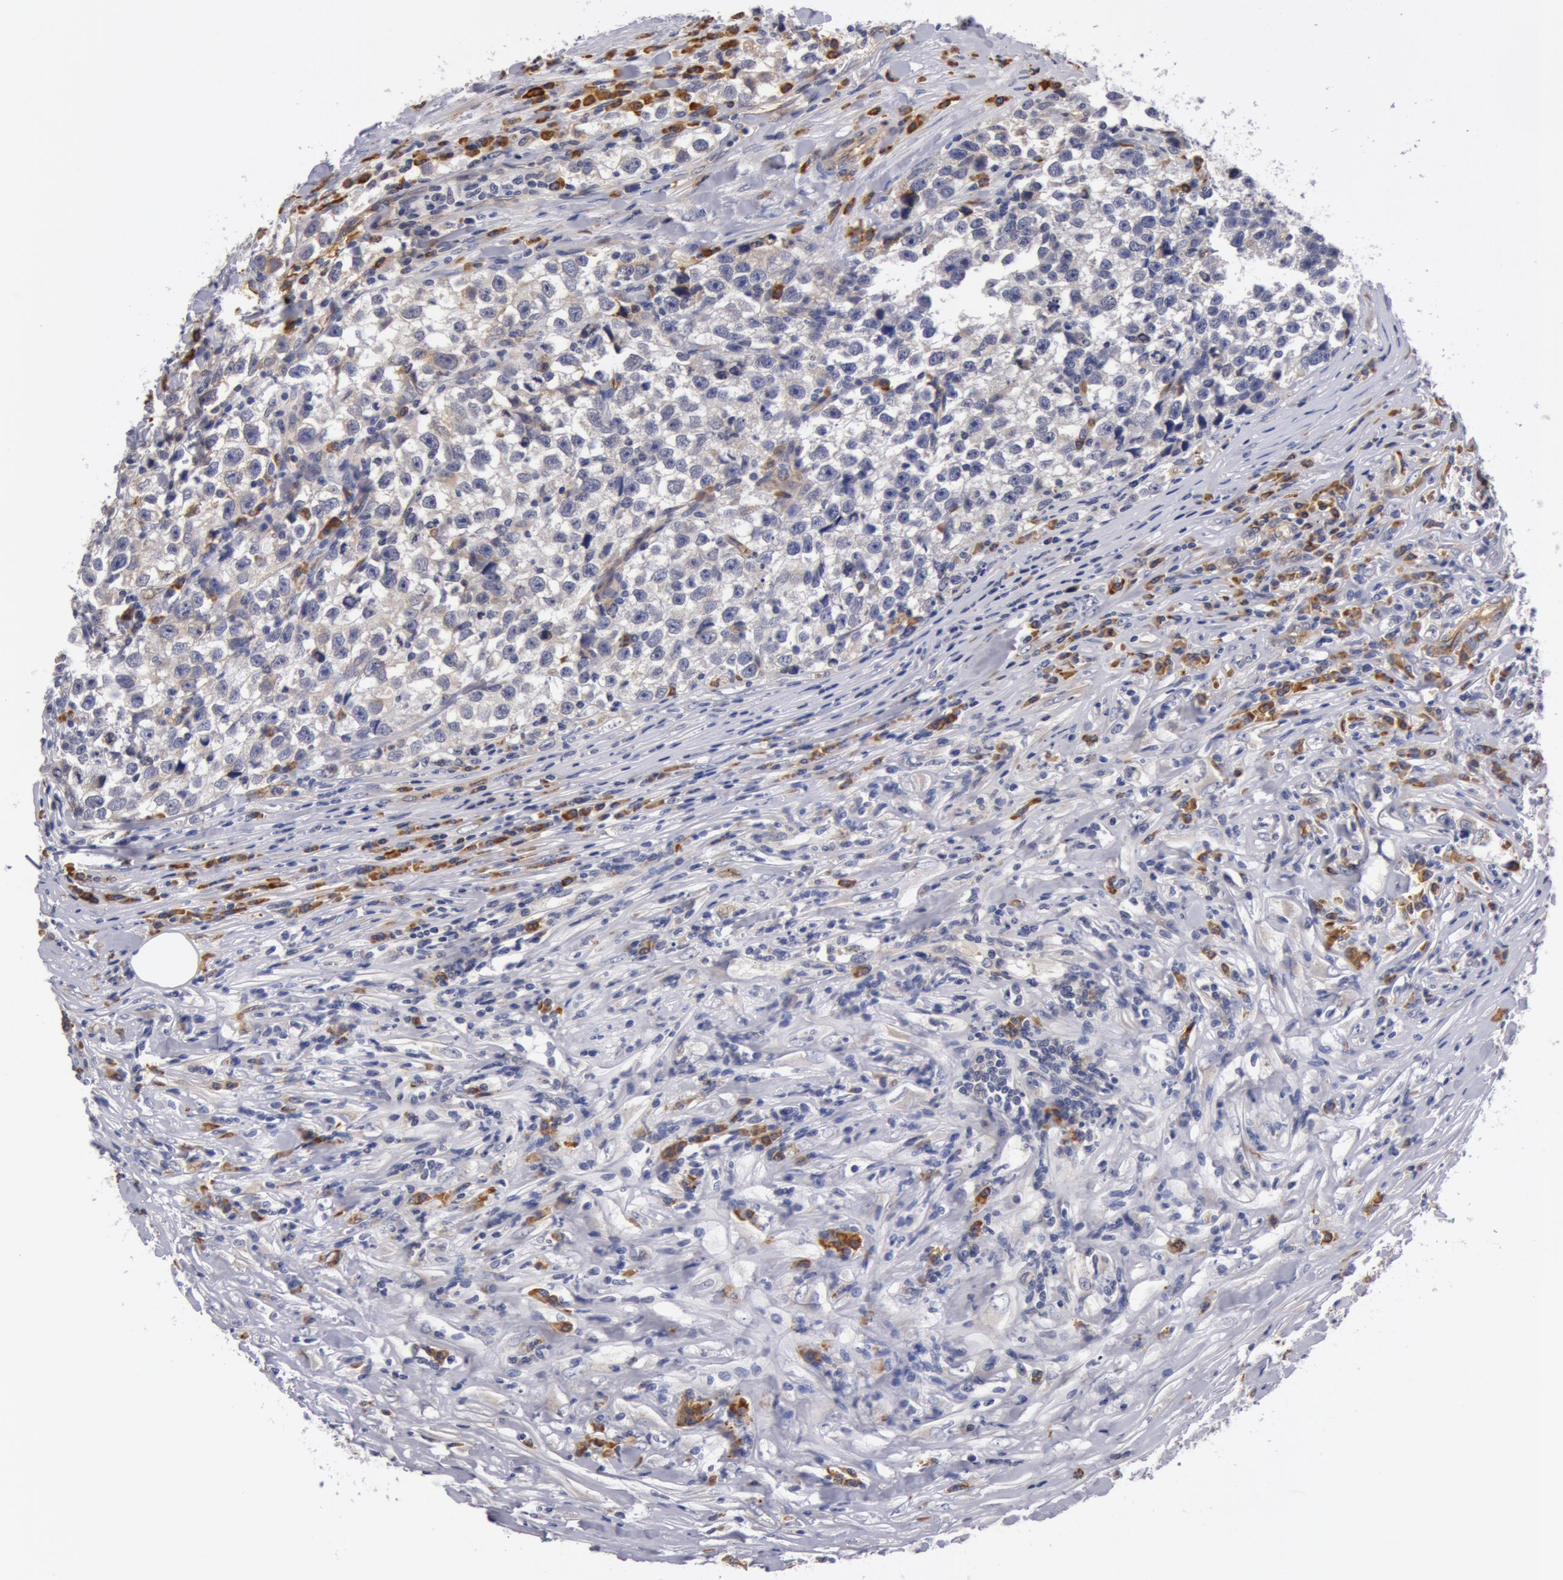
{"staining": {"intensity": "weak", "quantity": "<25%", "location": "cytoplasmic/membranous"}, "tissue": "testis cancer", "cell_type": "Tumor cells", "image_type": "cancer", "snomed": [{"axis": "morphology", "description": "Seminoma, NOS"}, {"axis": "morphology", "description": "Carcinoma, Embryonal, NOS"}, {"axis": "topography", "description": "Testis"}], "caption": "Testis cancer was stained to show a protein in brown. There is no significant positivity in tumor cells.", "gene": "IL23A", "patient": {"sex": "male", "age": 30}}